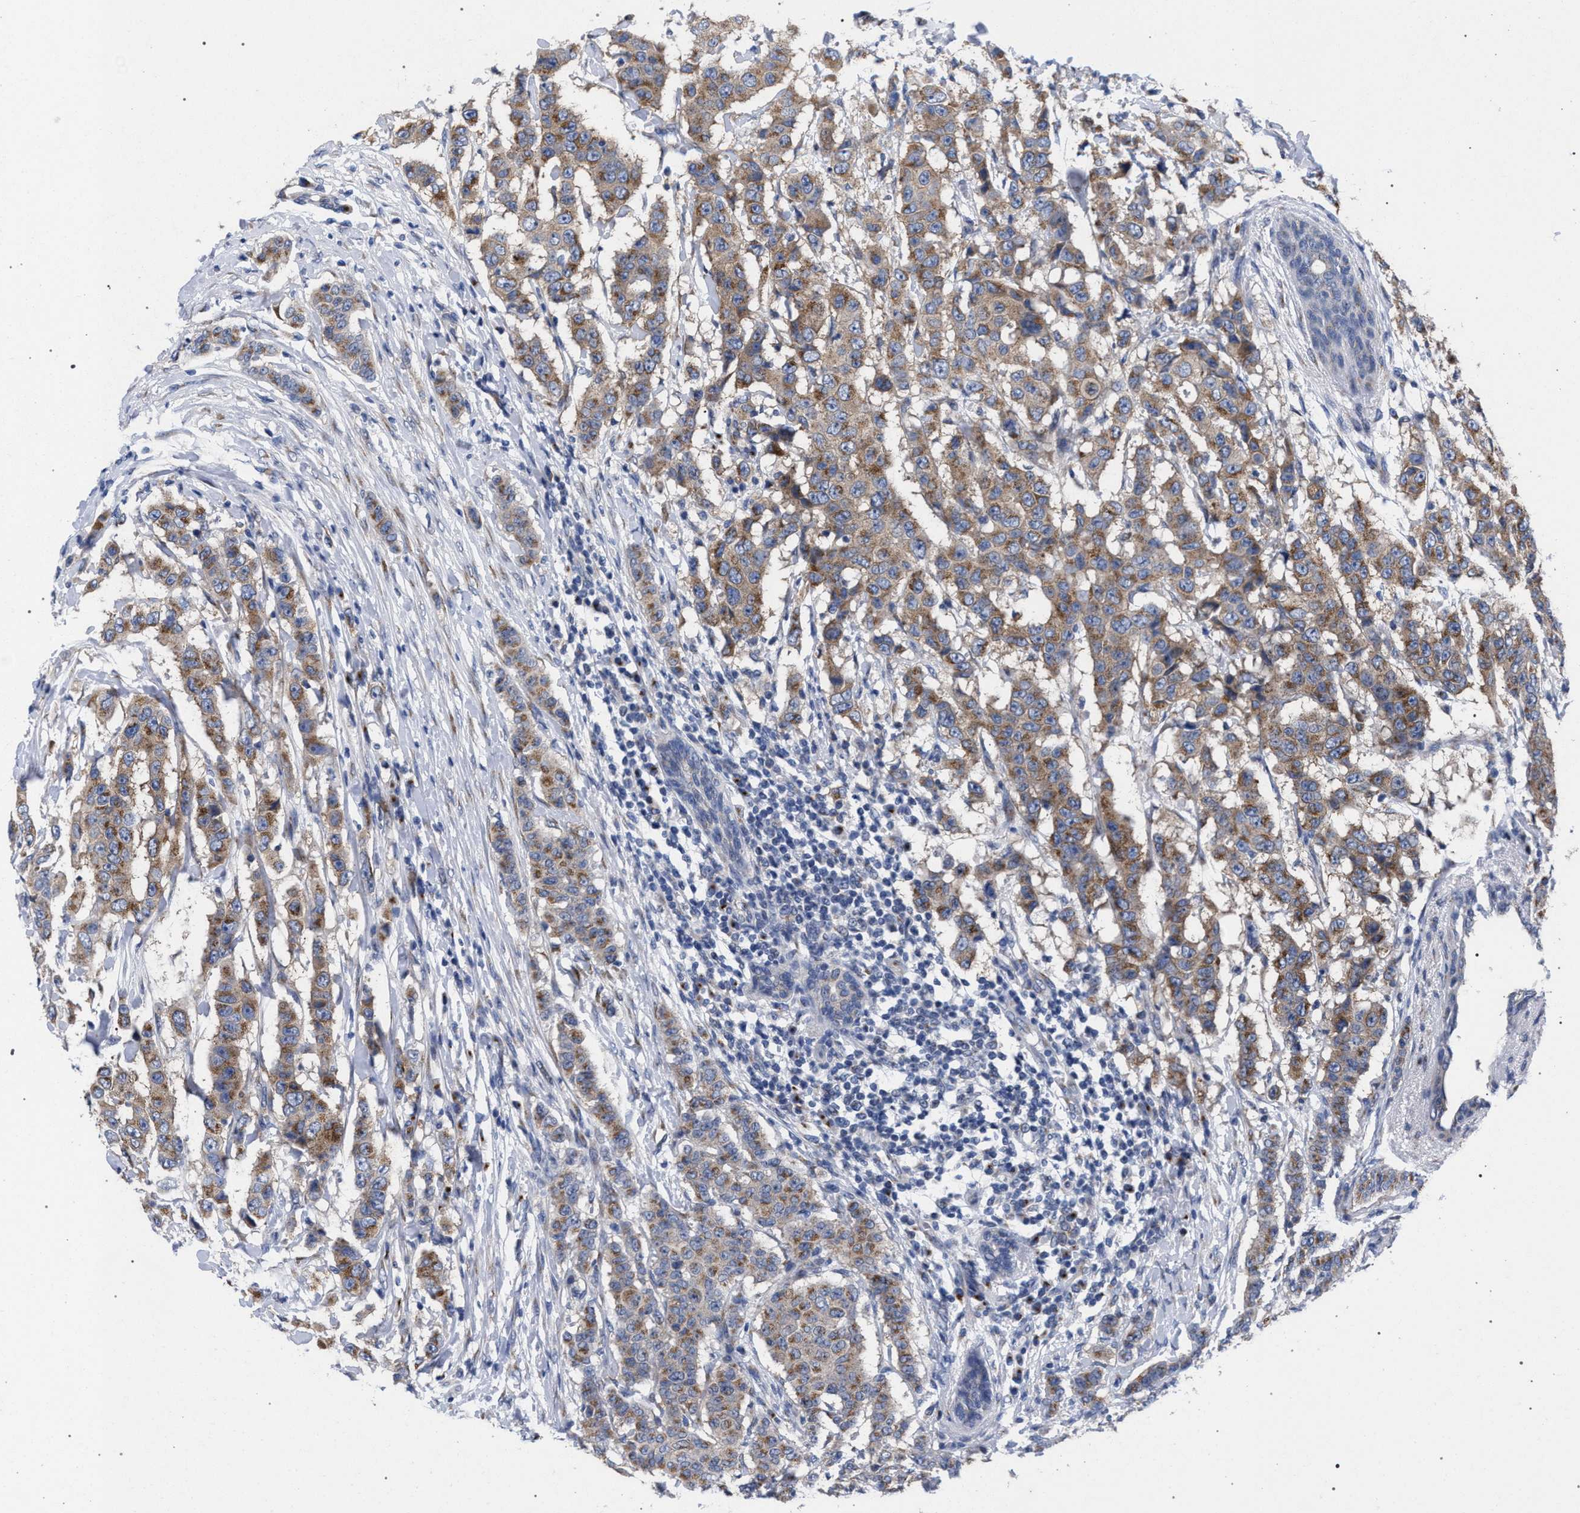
{"staining": {"intensity": "moderate", "quantity": ">75%", "location": "cytoplasmic/membranous"}, "tissue": "breast cancer", "cell_type": "Tumor cells", "image_type": "cancer", "snomed": [{"axis": "morphology", "description": "Duct carcinoma"}, {"axis": "topography", "description": "Breast"}], "caption": "A photomicrograph showing moderate cytoplasmic/membranous expression in about >75% of tumor cells in breast cancer (infiltrating ductal carcinoma), as visualized by brown immunohistochemical staining.", "gene": "GOLGA2", "patient": {"sex": "female", "age": 40}}